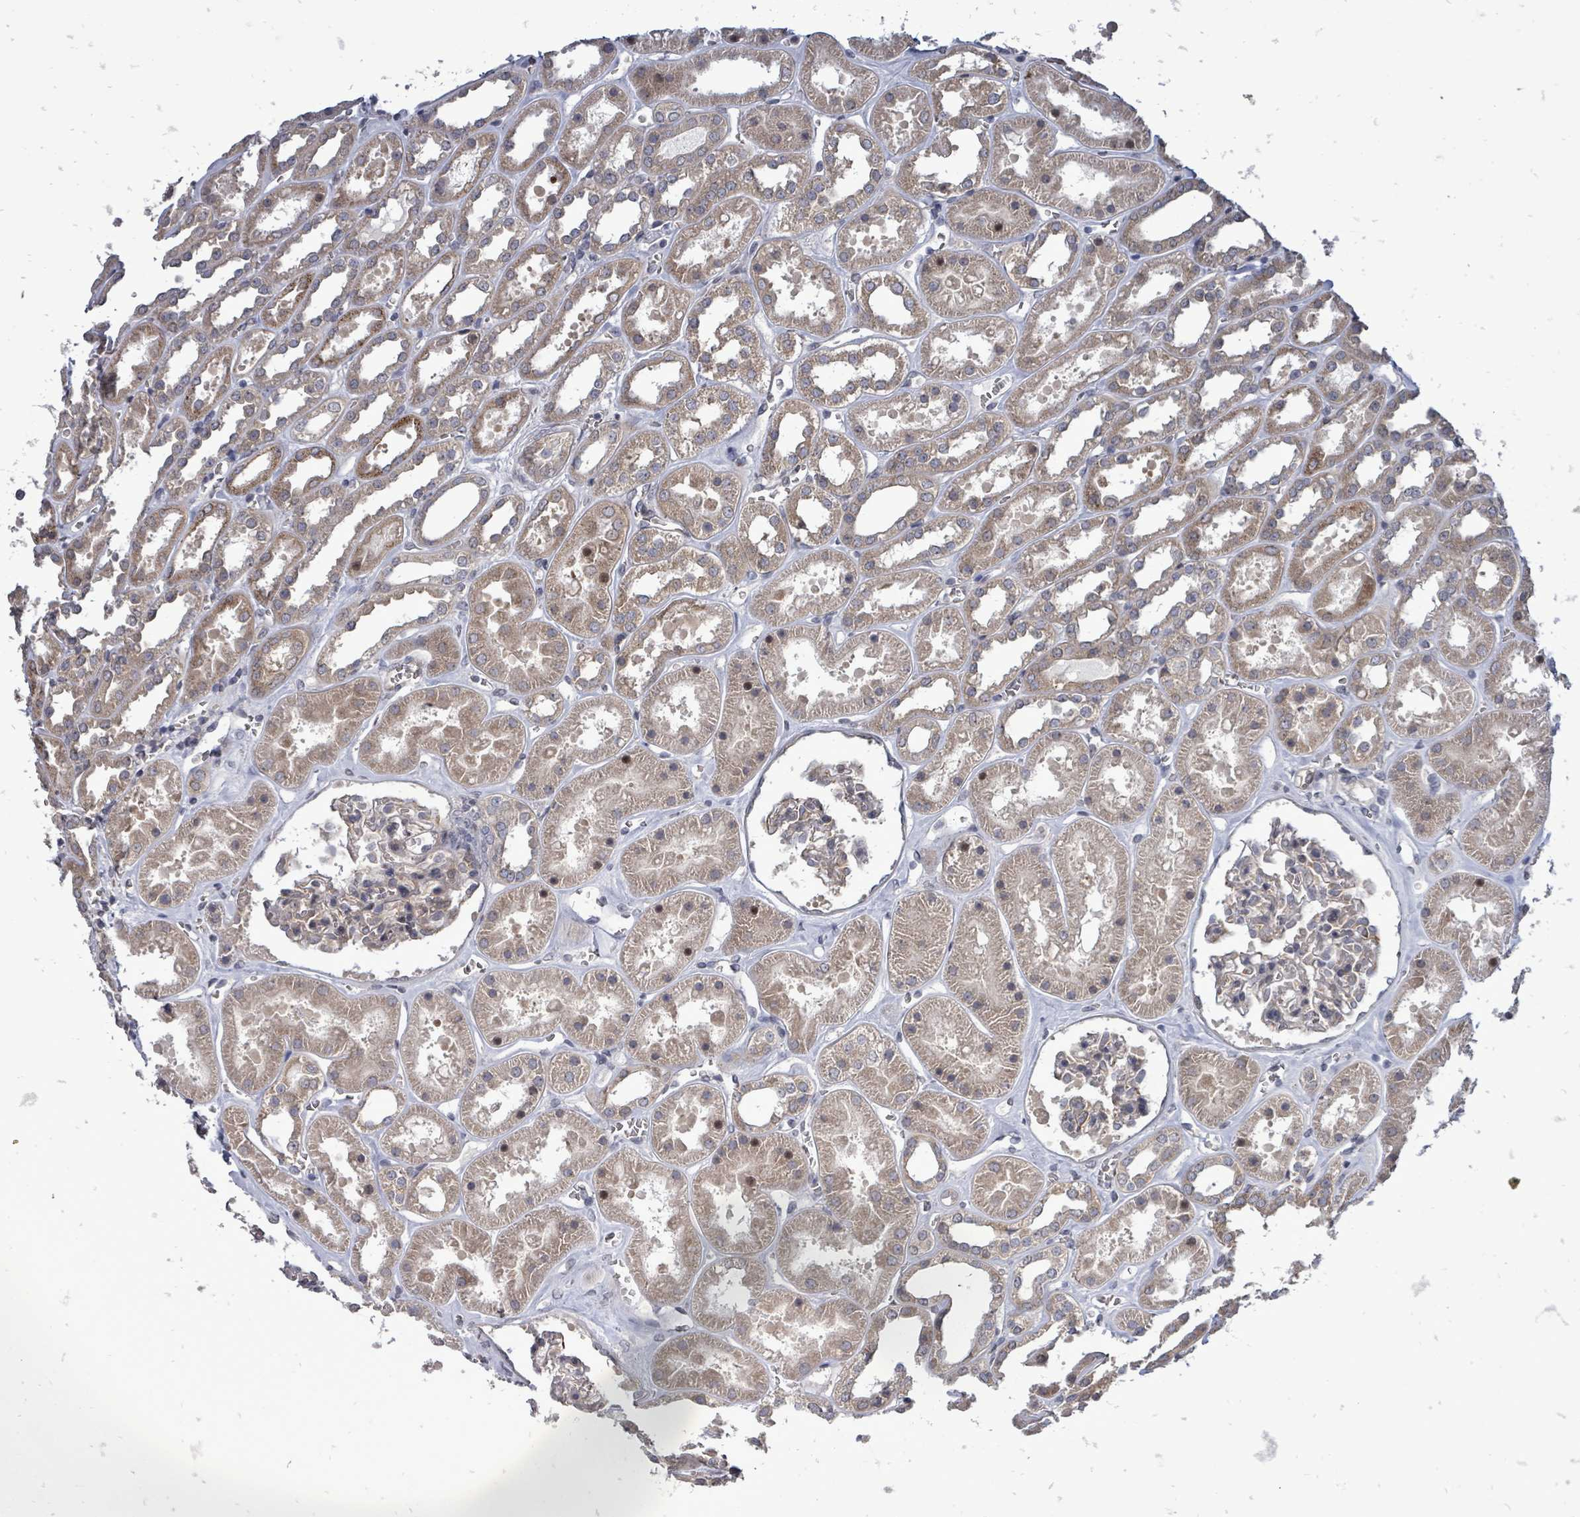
{"staining": {"intensity": "weak", "quantity": "25%-75%", "location": "cytoplasmic/membranous"}, "tissue": "kidney", "cell_type": "Cells in glomeruli", "image_type": "normal", "snomed": [{"axis": "morphology", "description": "Normal tissue, NOS"}, {"axis": "topography", "description": "Kidney"}], "caption": "Weak cytoplasmic/membranous staining for a protein is present in about 25%-75% of cells in glomeruli of benign kidney using IHC.", "gene": "RALGAPB", "patient": {"sex": "female", "age": 41}}